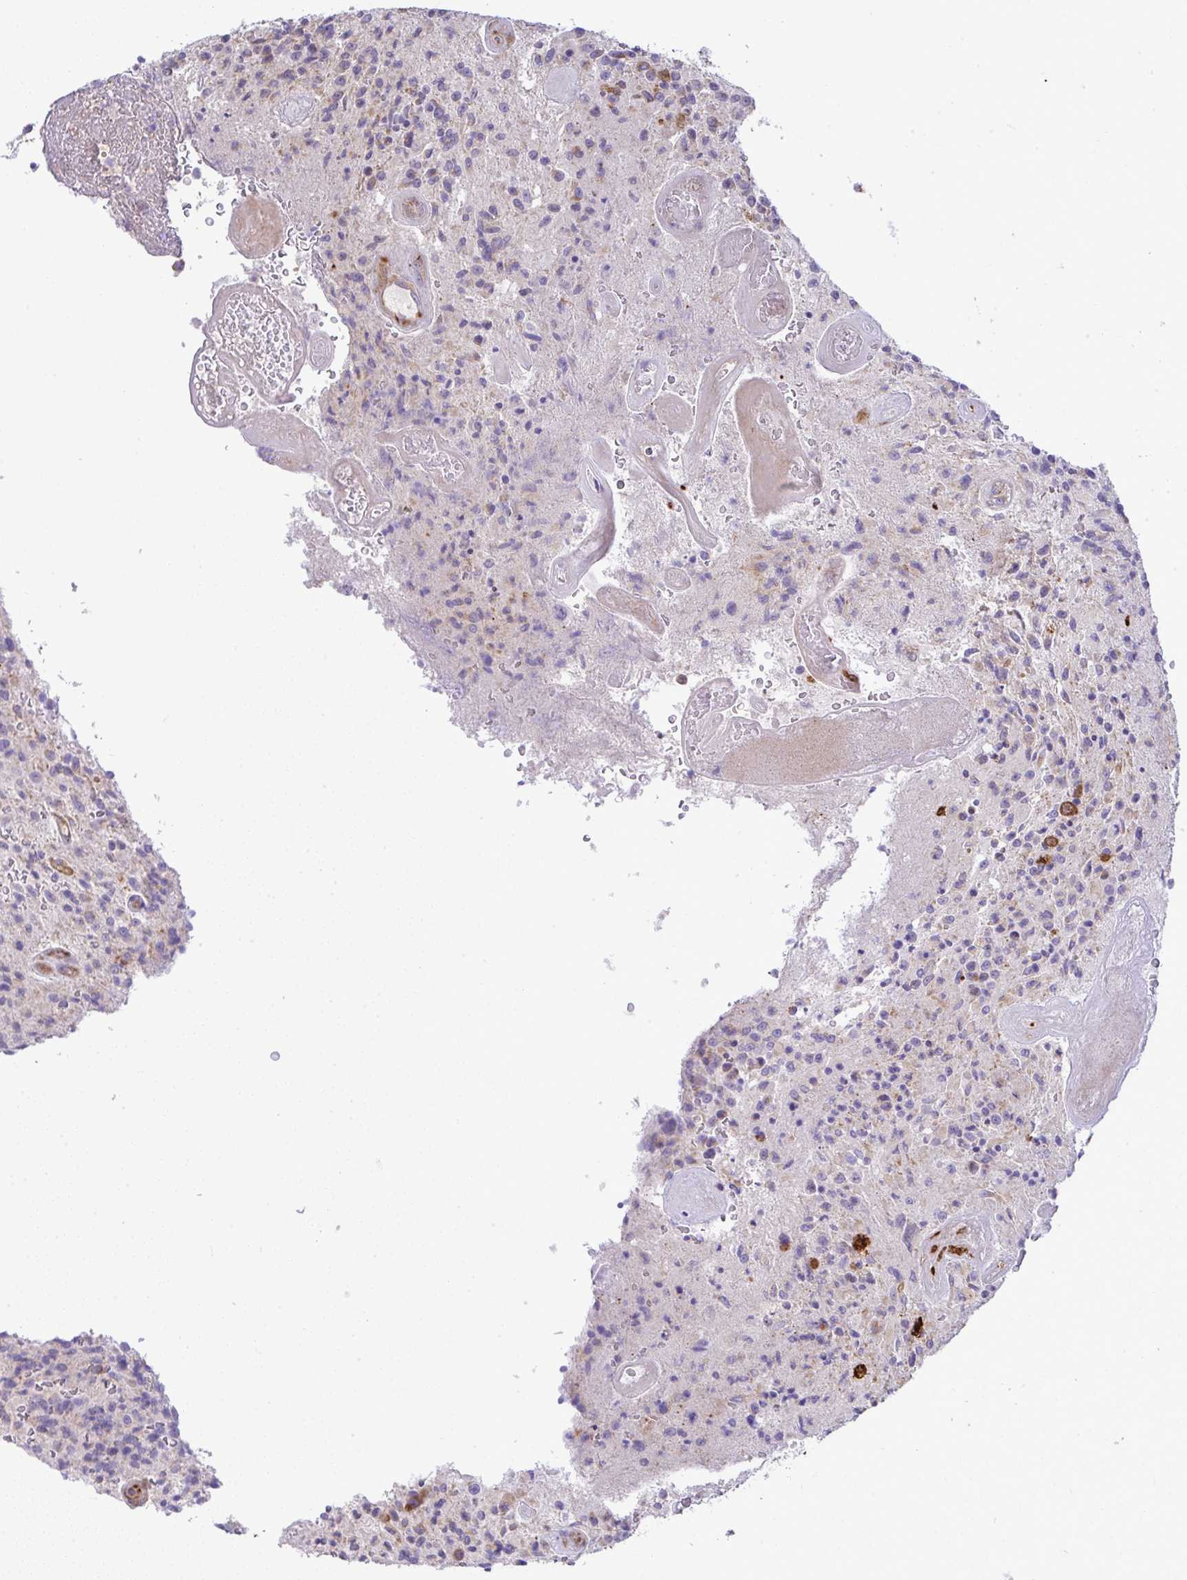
{"staining": {"intensity": "negative", "quantity": "none", "location": "none"}, "tissue": "glioma", "cell_type": "Tumor cells", "image_type": "cancer", "snomed": [{"axis": "morphology", "description": "Normal tissue, NOS"}, {"axis": "morphology", "description": "Glioma, malignant, High grade"}, {"axis": "topography", "description": "Cerebral cortex"}], "caption": "Human high-grade glioma (malignant) stained for a protein using immunohistochemistry (IHC) exhibits no positivity in tumor cells.", "gene": "GRID2", "patient": {"sex": "male", "age": 56}}